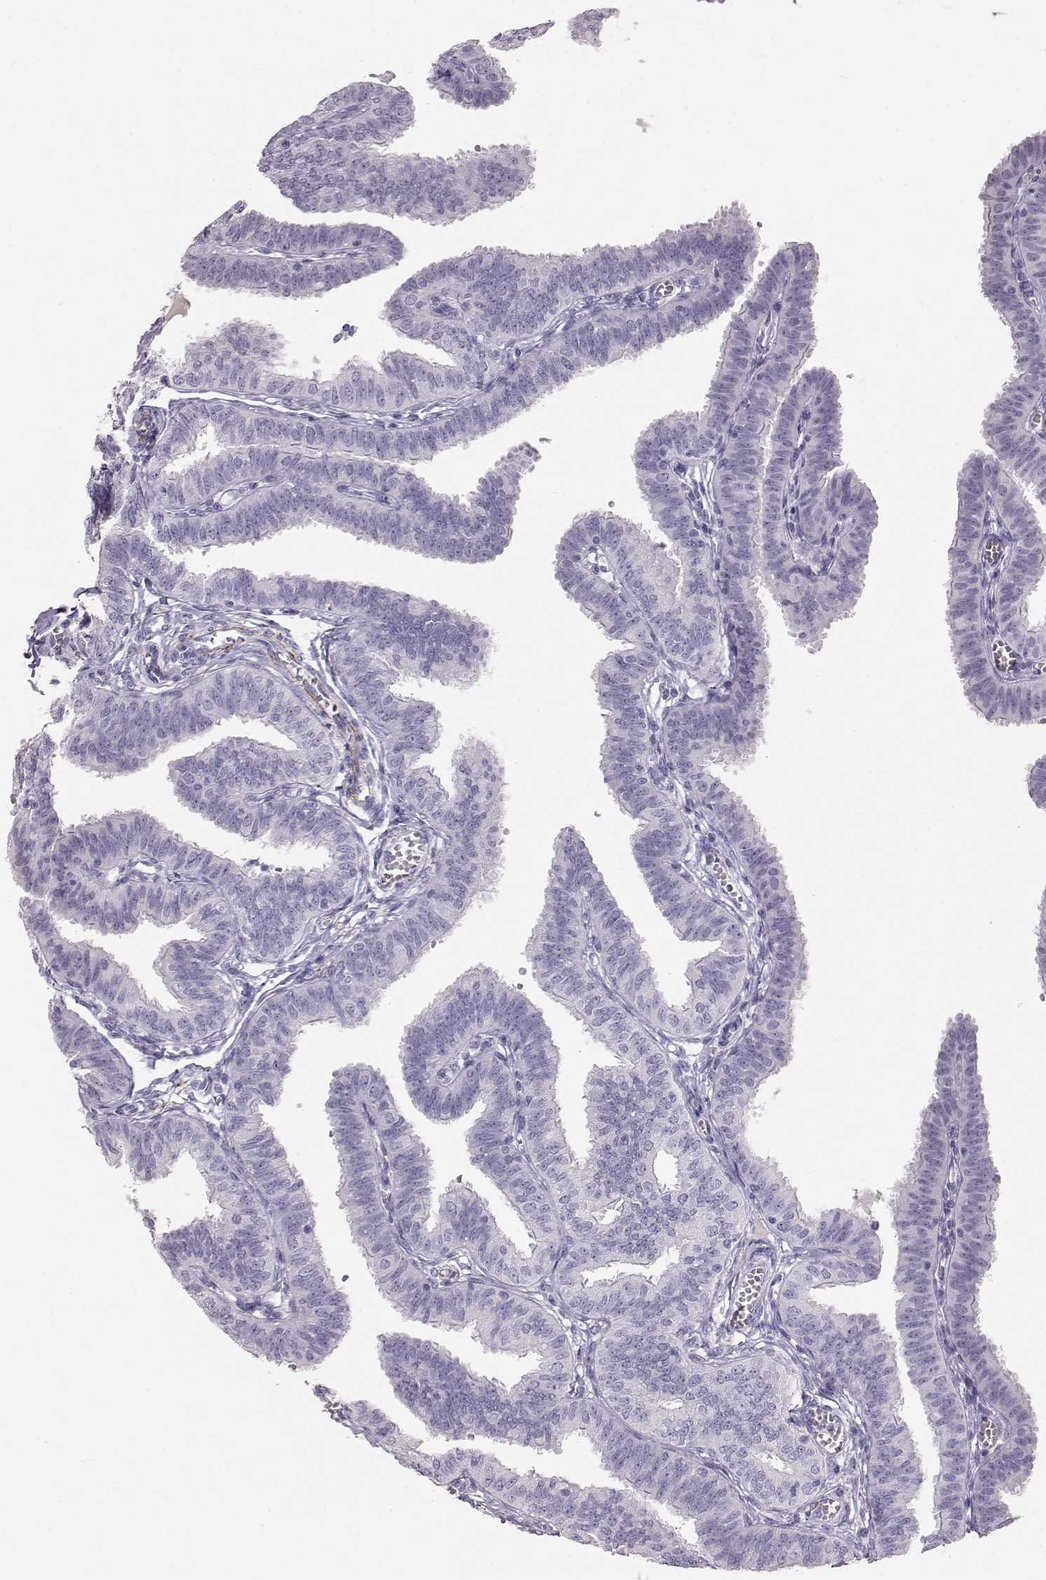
{"staining": {"intensity": "negative", "quantity": "none", "location": "none"}, "tissue": "fallopian tube", "cell_type": "Glandular cells", "image_type": "normal", "snomed": [{"axis": "morphology", "description": "Normal tissue, NOS"}, {"axis": "topography", "description": "Fallopian tube"}], "caption": "Immunohistochemical staining of benign fallopian tube reveals no significant expression in glandular cells.", "gene": "KRTAP16", "patient": {"sex": "female", "age": 25}}